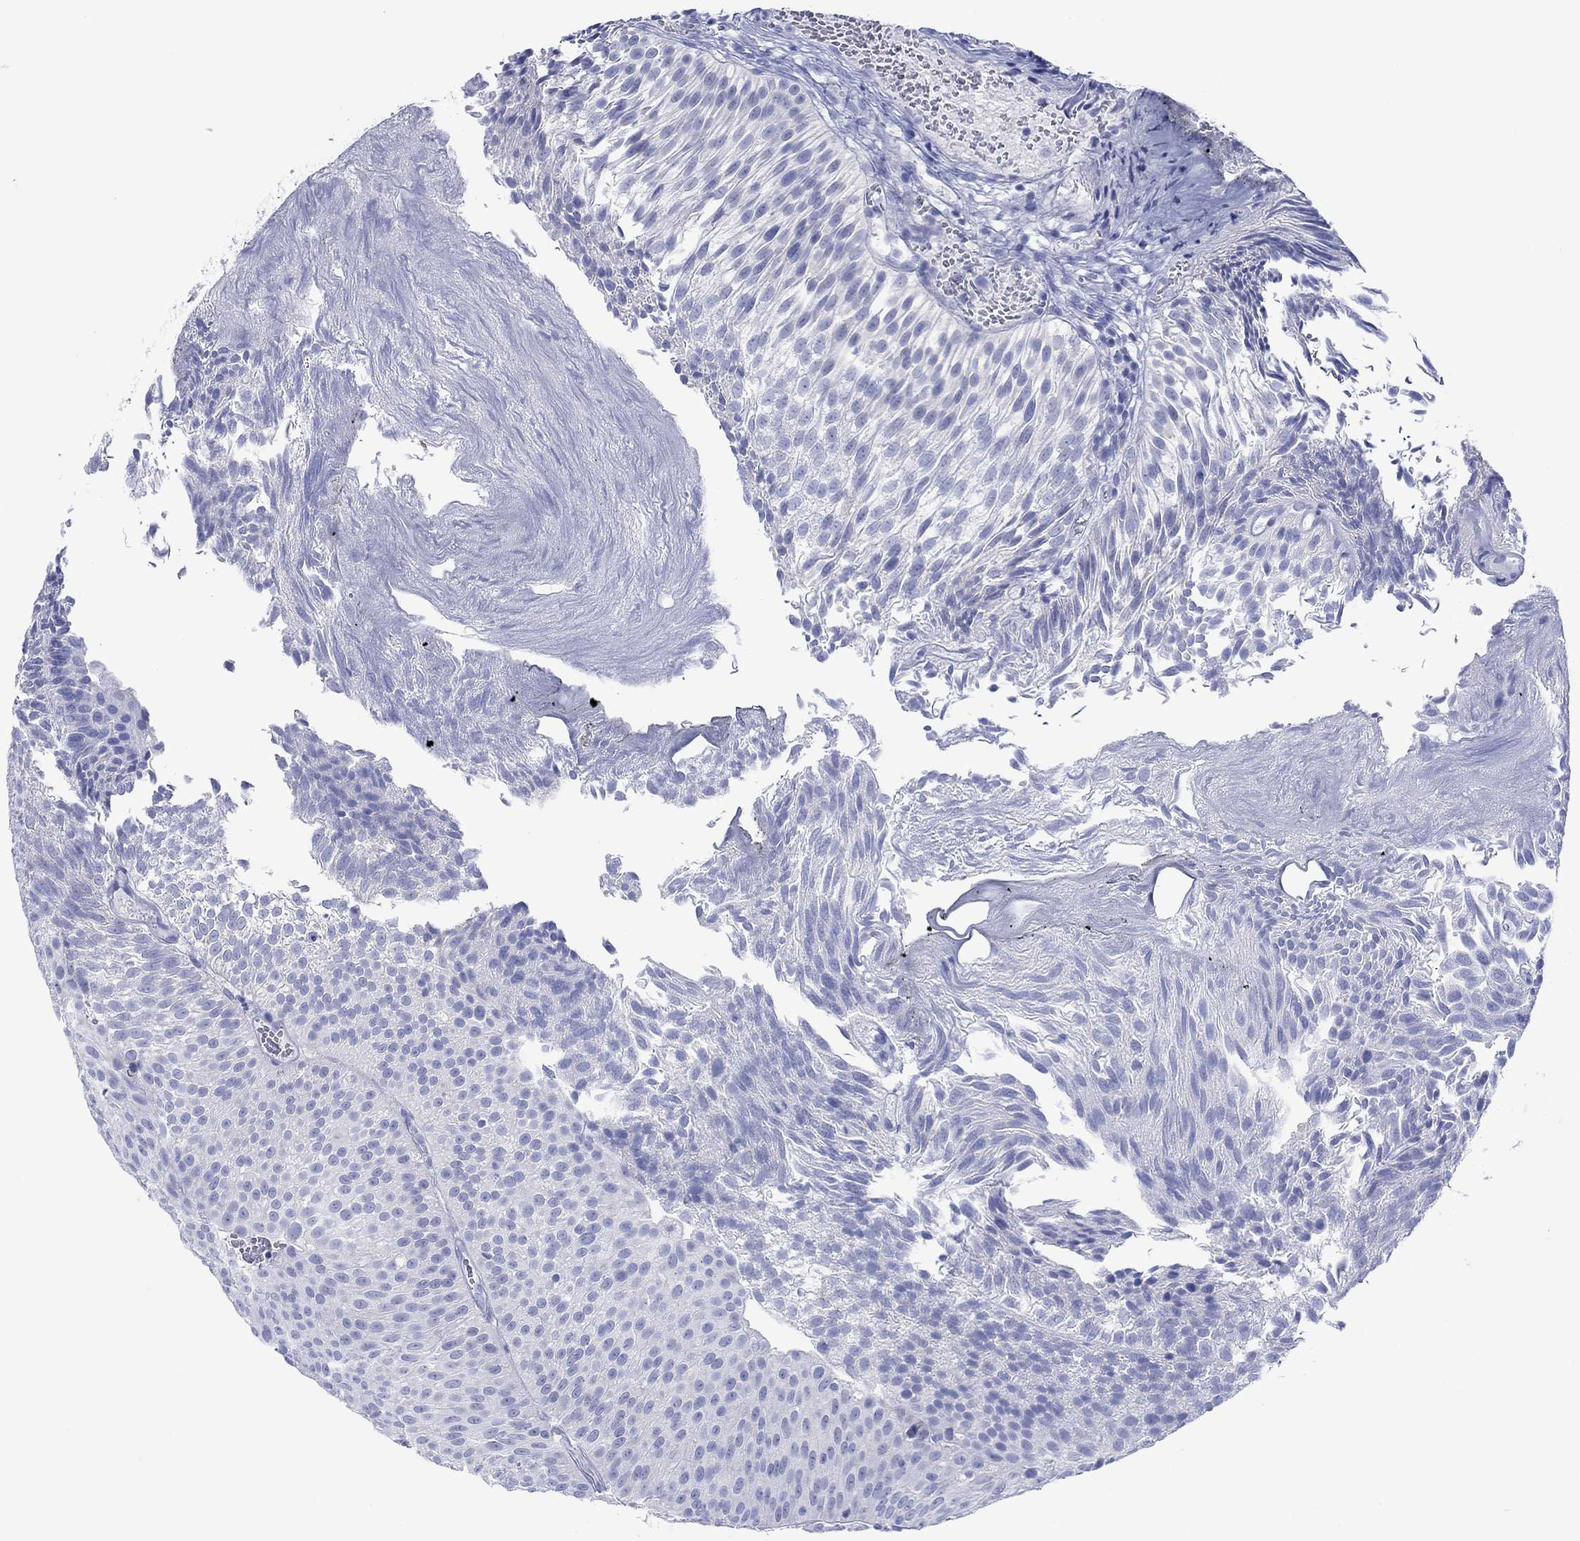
{"staining": {"intensity": "negative", "quantity": "none", "location": "none"}, "tissue": "urothelial cancer", "cell_type": "Tumor cells", "image_type": "cancer", "snomed": [{"axis": "morphology", "description": "Urothelial carcinoma, Low grade"}, {"axis": "topography", "description": "Urinary bladder"}], "caption": "Low-grade urothelial carcinoma was stained to show a protein in brown. There is no significant expression in tumor cells.", "gene": "MLANA", "patient": {"sex": "male", "age": 65}}